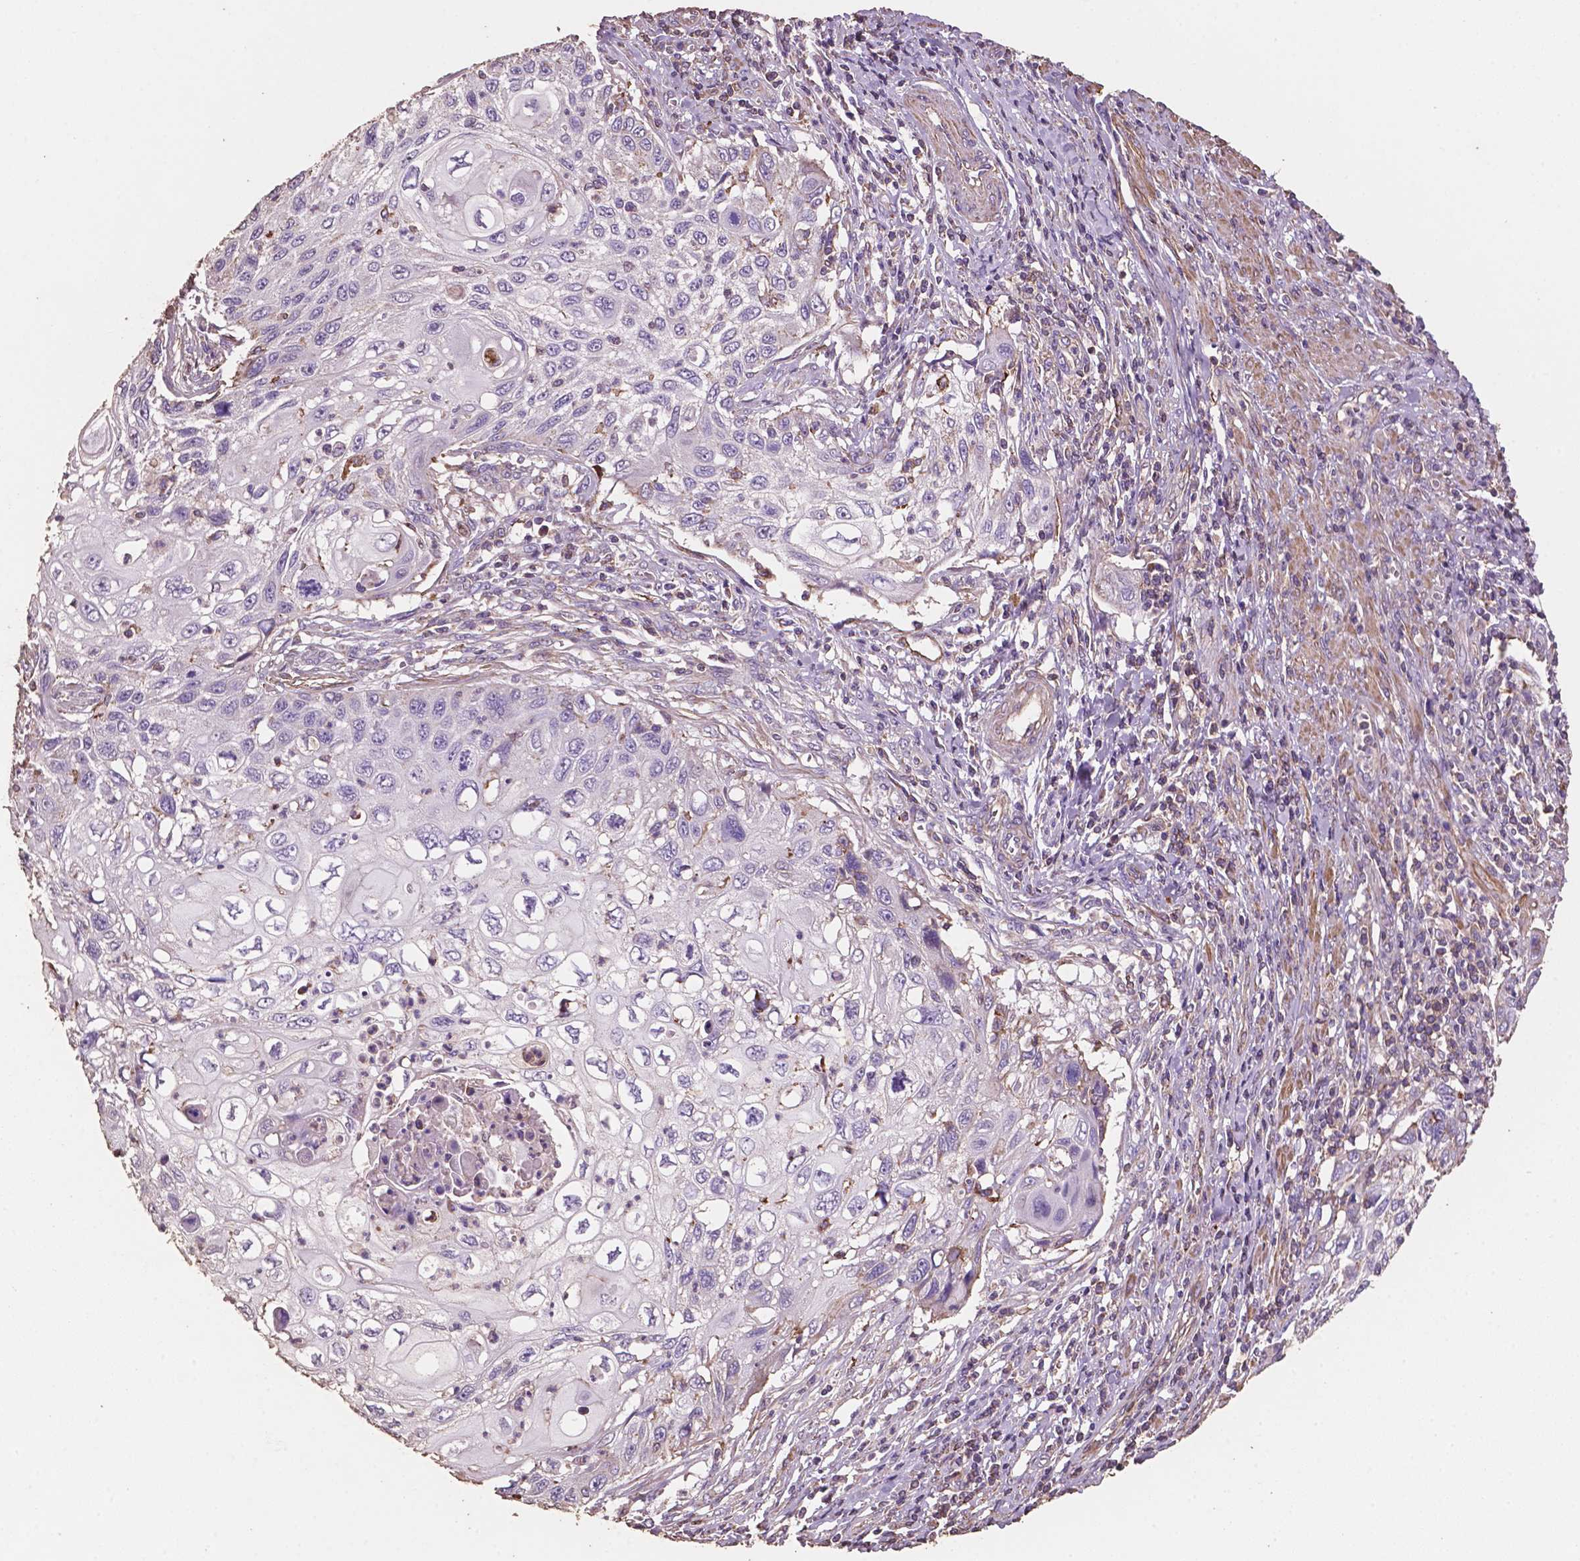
{"staining": {"intensity": "negative", "quantity": "none", "location": "none"}, "tissue": "cervical cancer", "cell_type": "Tumor cells", "image_type": "cancer", "snomed": [{"axis": "morphology", "description": "Squamous cell carcinoma, NOS"}, {"axis": "topography", "description": "Cervix"}], "caption": "A micrograph of cervical cancer stained for a protein displays no brown staining in tumor cells.", "gene": "COMMD4", "patient": {"sex": "female", "age": 70}}